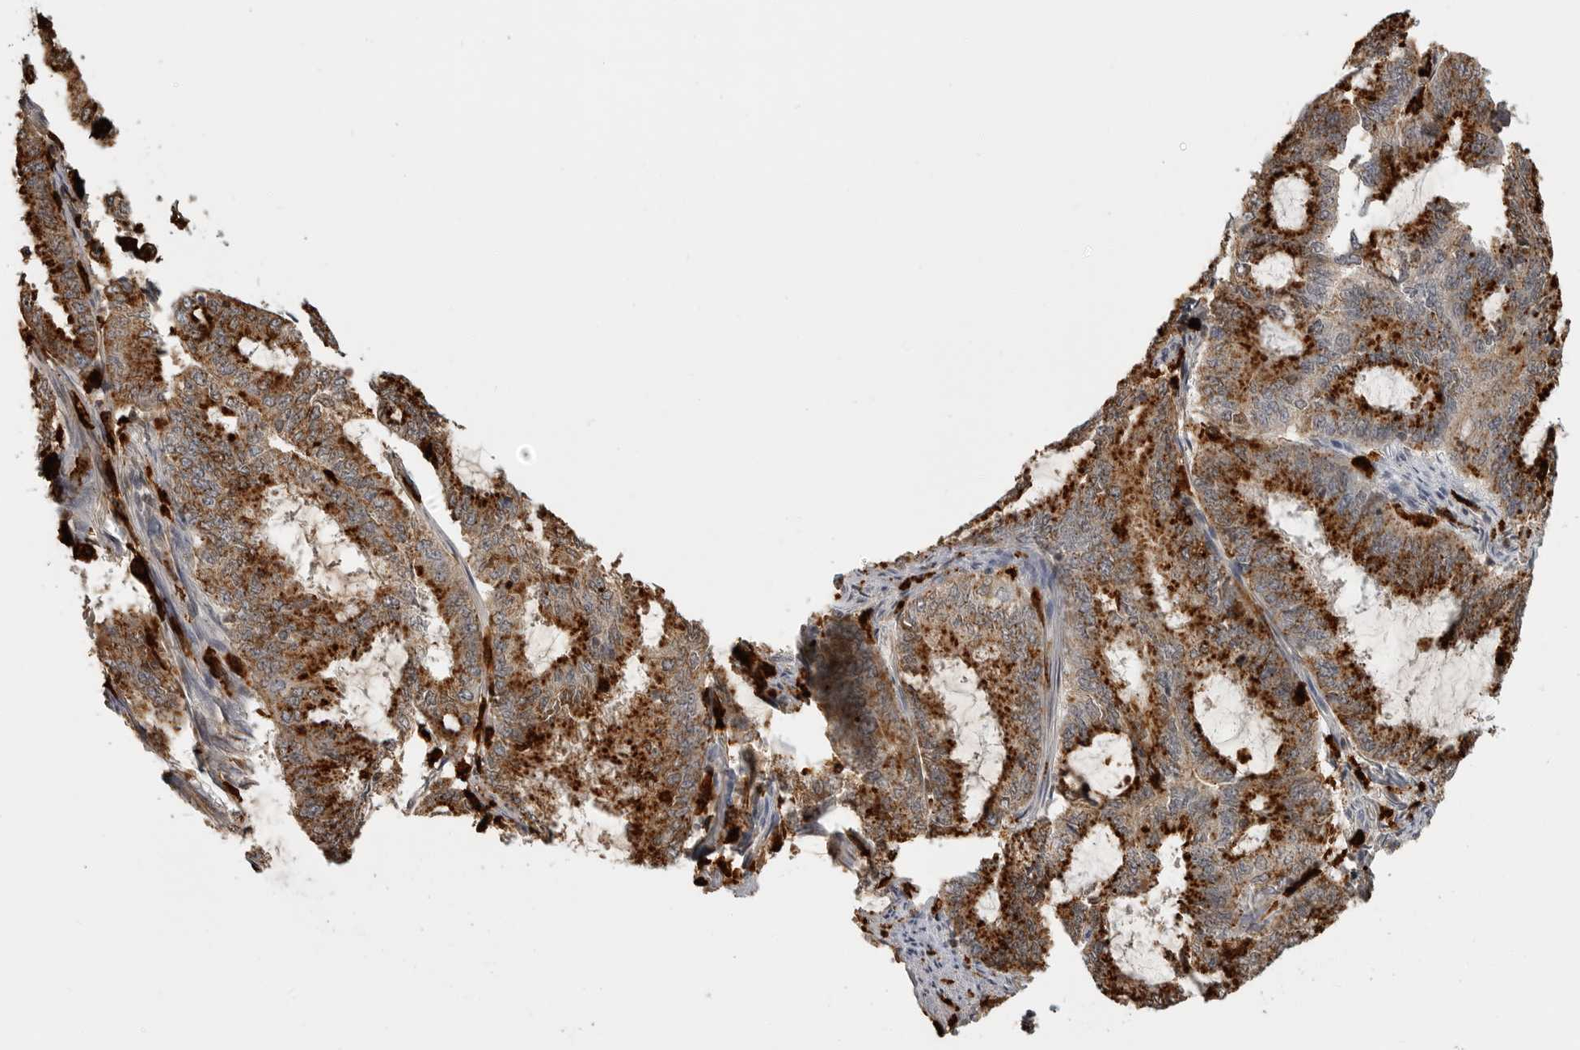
{"staining": {"intensity": "strong", "quantity": ">75%", "location": "cytoplasmic/membranous"}, "tissue": "endometrial cancer", "cell_type": "Tumor cells", "image_type": "cancer", "snomed": [{"axis": "morphology", "description": "Adenocarcinoma, NOS"}, {"axis": "topography", "description": "Endometrium"}], "caption": "Approximately >75% of tumor cells in human endometrial cancer show strong cytoplasmic/membranous protein expression as visualized by brown immunohistochemical staining.", "gene": "IFI30", "patient": {"sex": "female", "age": 49}}